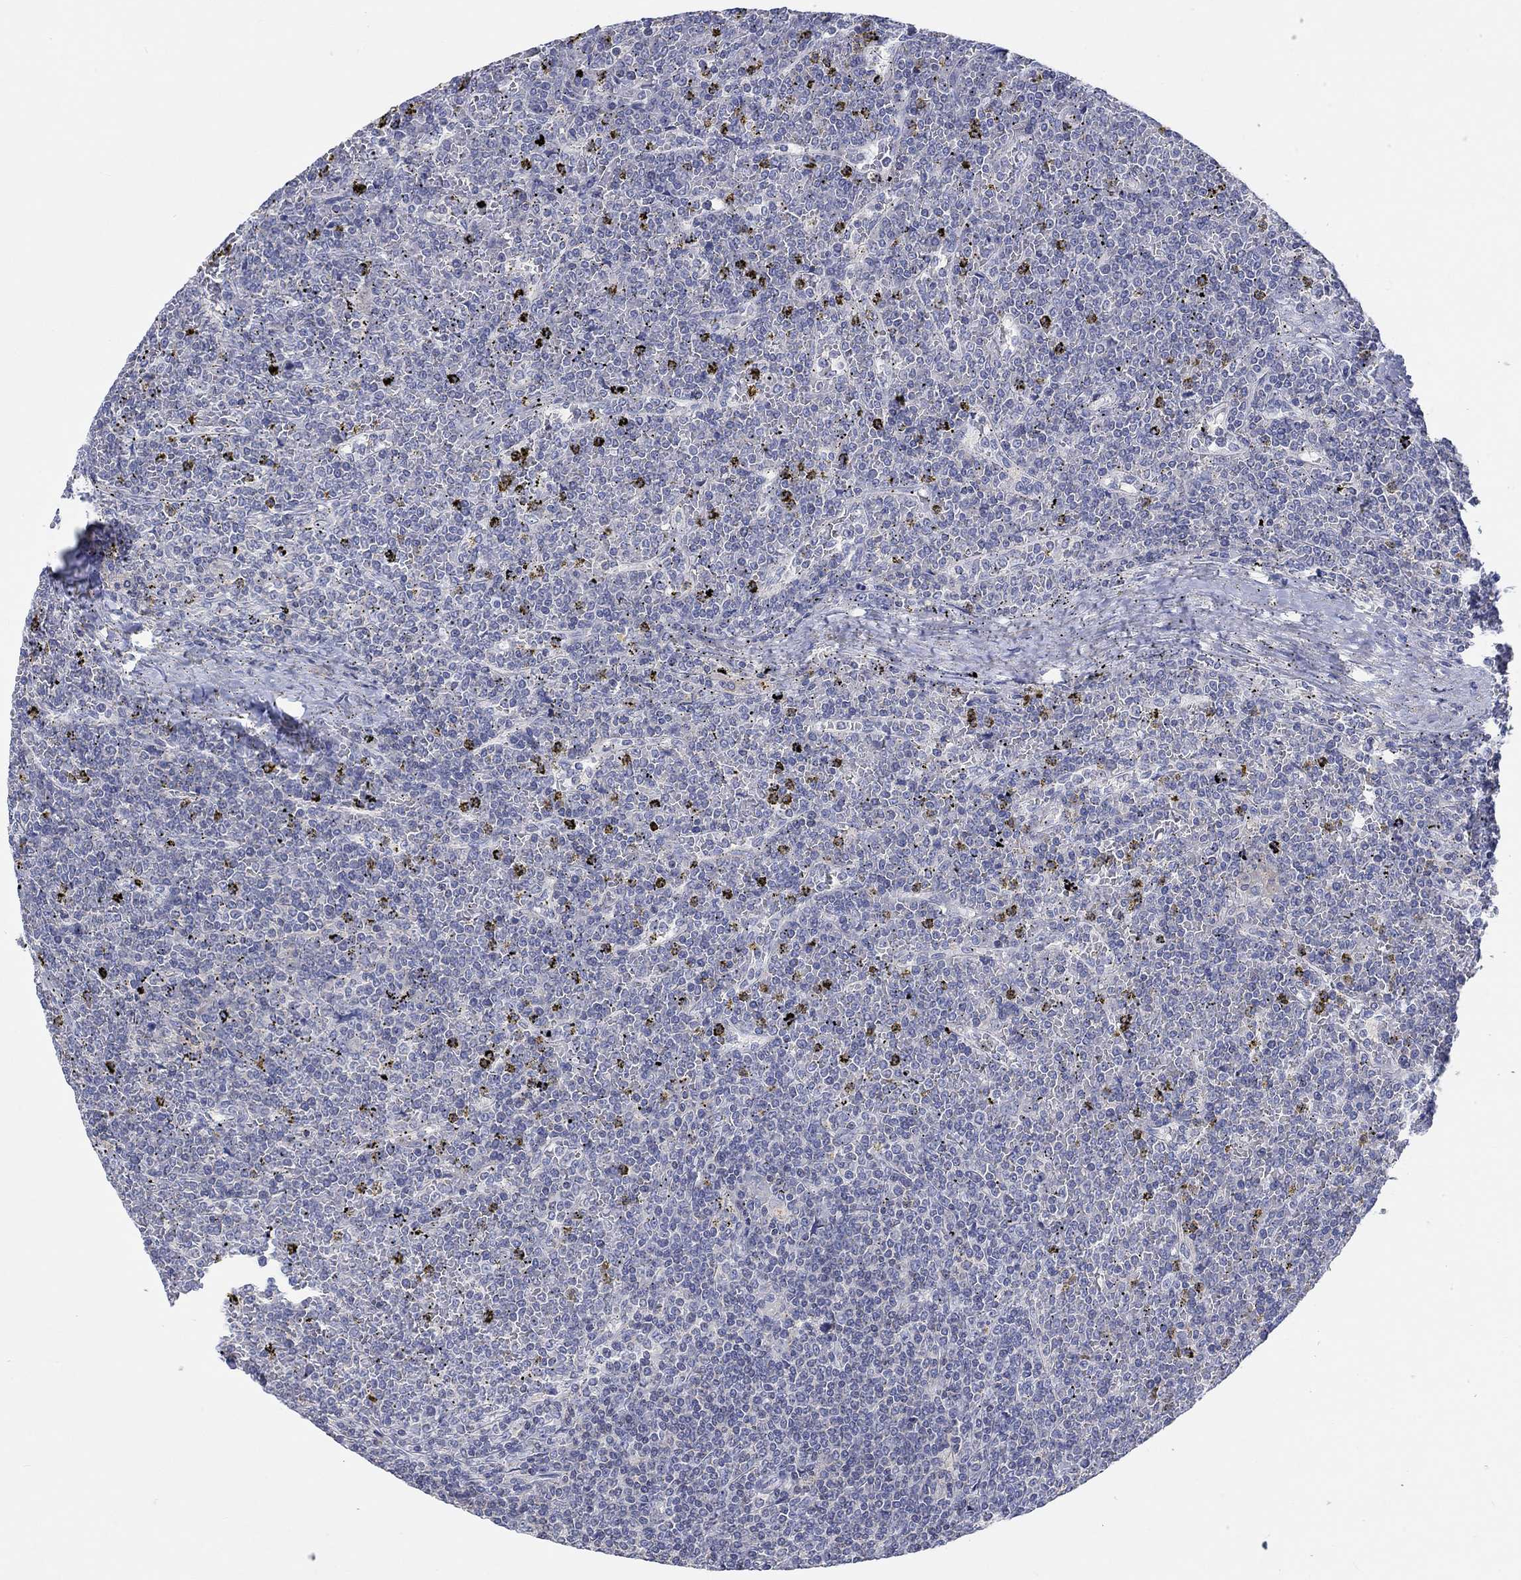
{"staining": {"intensity": "negative", "quantity": "none", "location": "none"}, "tissue": "lymphoma", "cell_type": "Tumor cells", "image_type": "cancer", "snomed": [{"axis": "morphology", "description": "Malignant lymphoma, non-Hodgkin's type, Low grade"}, {"axis": "topography", "description": "Spleen"}], "caption": "Tumor cells show no significant staining in malignant lymphoma, non-Hodgkin's type (low-grade).", "gene": "NAV3", "patient": {"sex": "female", "age": 19}}